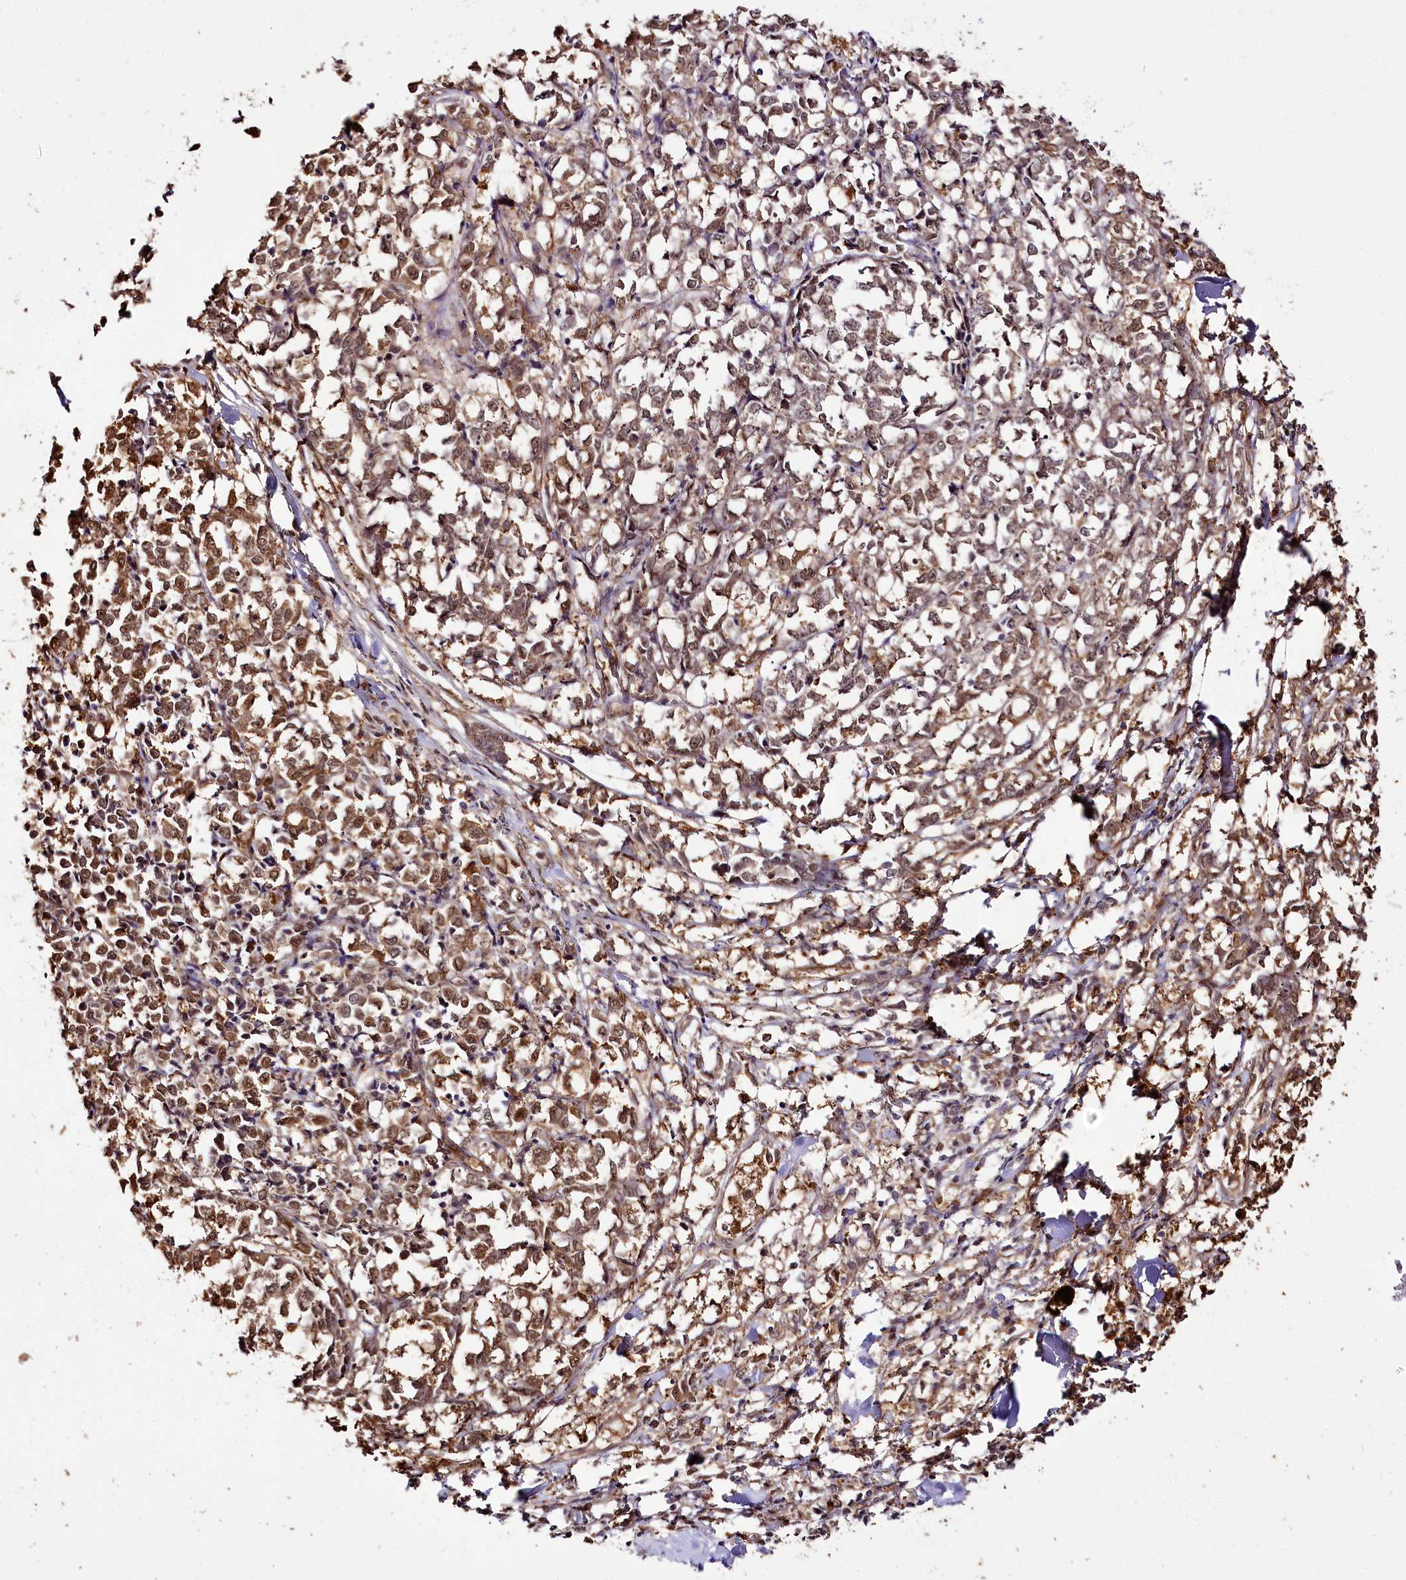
{"staining": {"intensity": "moderate", "quantity": ">75%", "location": "cytoplasmic/membranous,nuclear"}, "tissue": "melanoma", "cell_type": "Tumor cells", "image_type": "cancer", "snomed": [{"axis": "morphology", "description": "Malignant melanoma, NOS"}, {"axis": "topography", "description": "Skin"}], "caption": "A brown stain highlights moderate cytoplasmic/membranous and nuclear positivity of a protein in human melanoma tumor cells.", "gene": "GNL3L", "patient": {"sex": "female", "age": 72}}